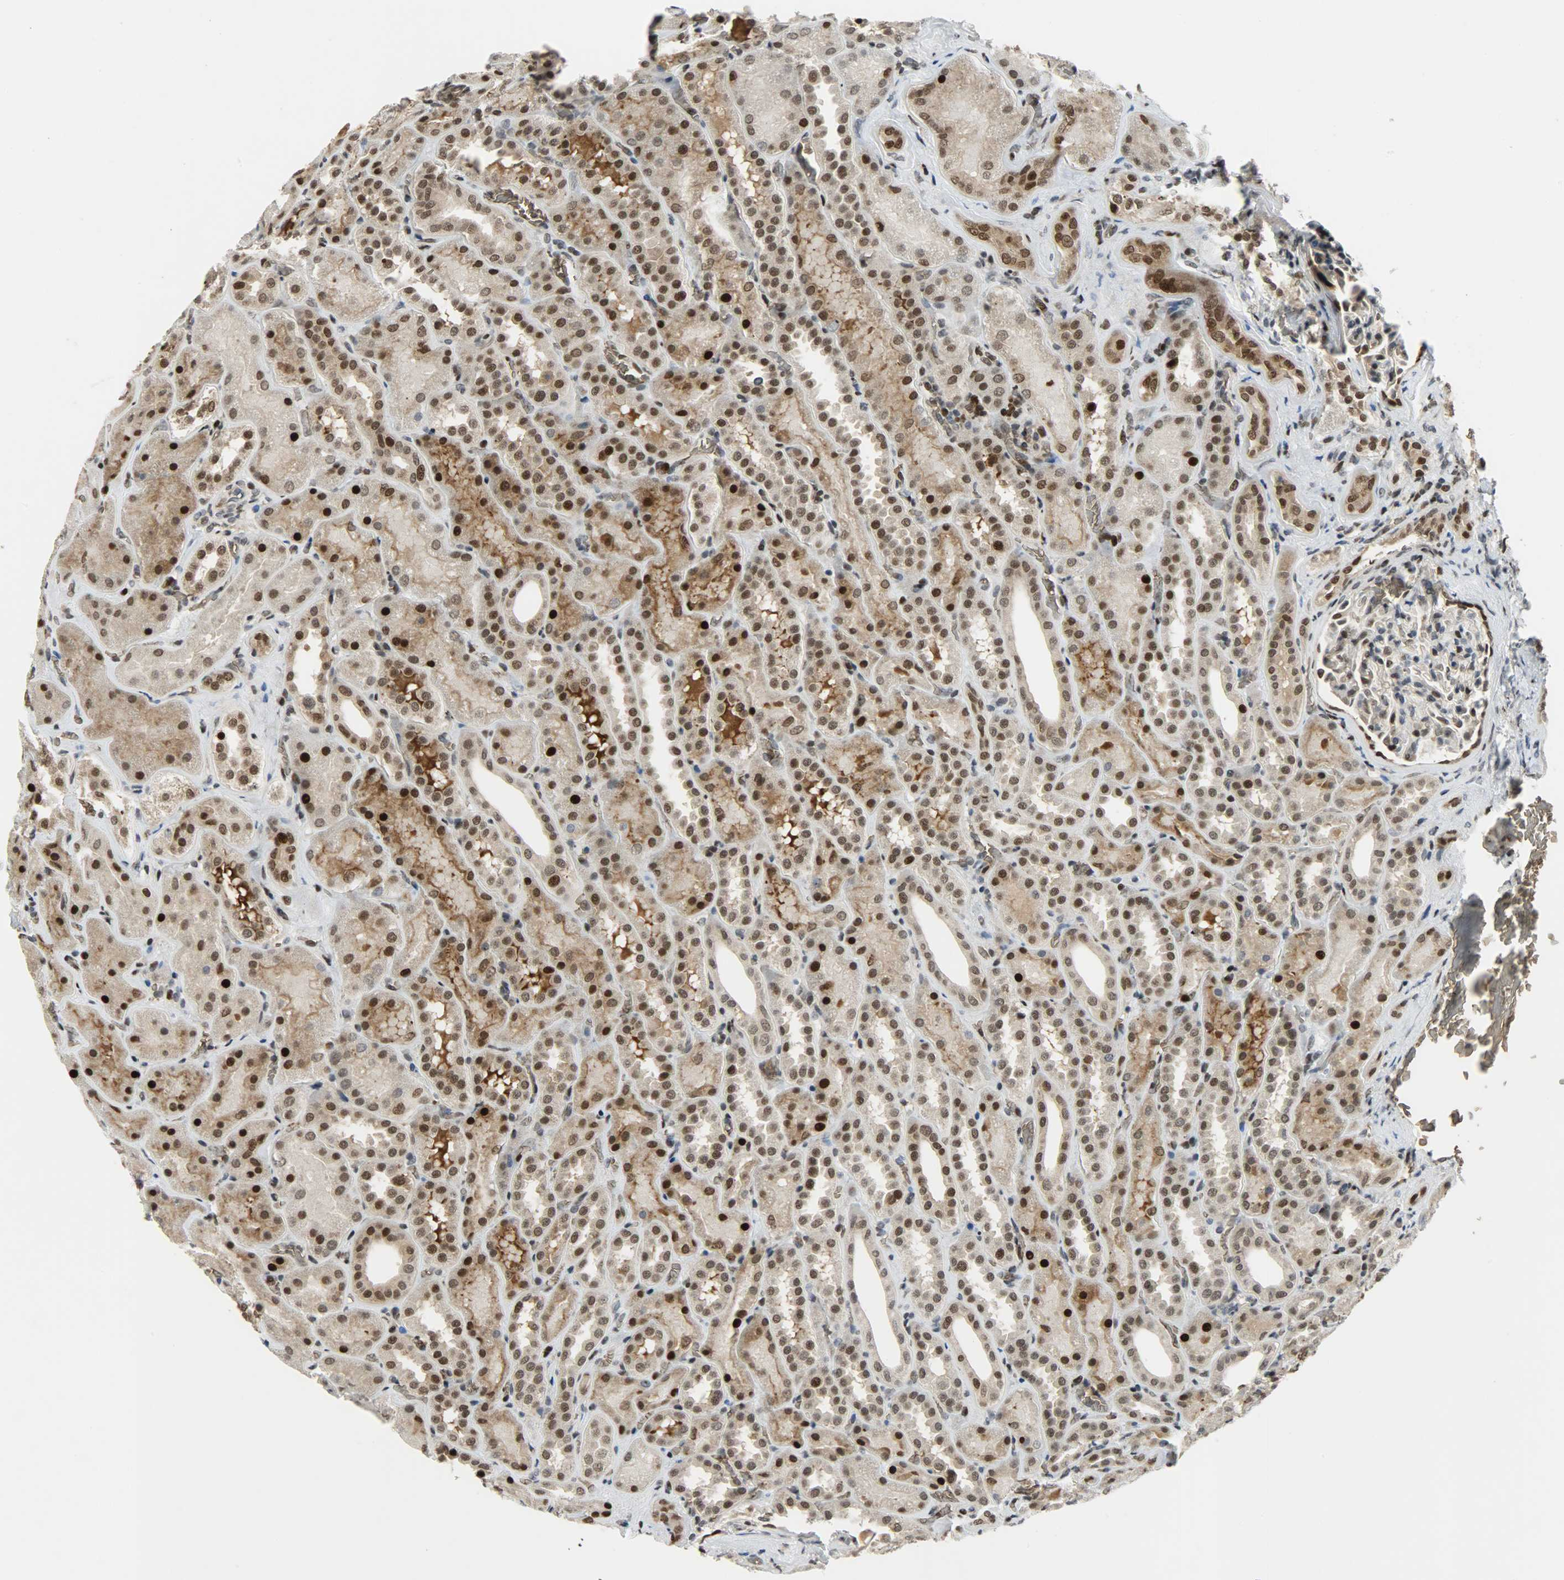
{"staining": {"intensity": "strong", "quantity": ">75%", "location": "nuclear"}, "tissue": "kidney", "cell_type": "Cells in glomeruli", "image_type": "normal", "snomed": [{"axis": "morphology", "description": "Normal tissue, NOS"}, {"axis": "topography", "description": "Kidney"}], "caption": "Brown immunohistochemical staining in benign human kidney reveals strong nuclear staining in about >75% of cells in glomeruli.", "gene": "SNAI1", "patient": {"sex": "male", "age": 28}}